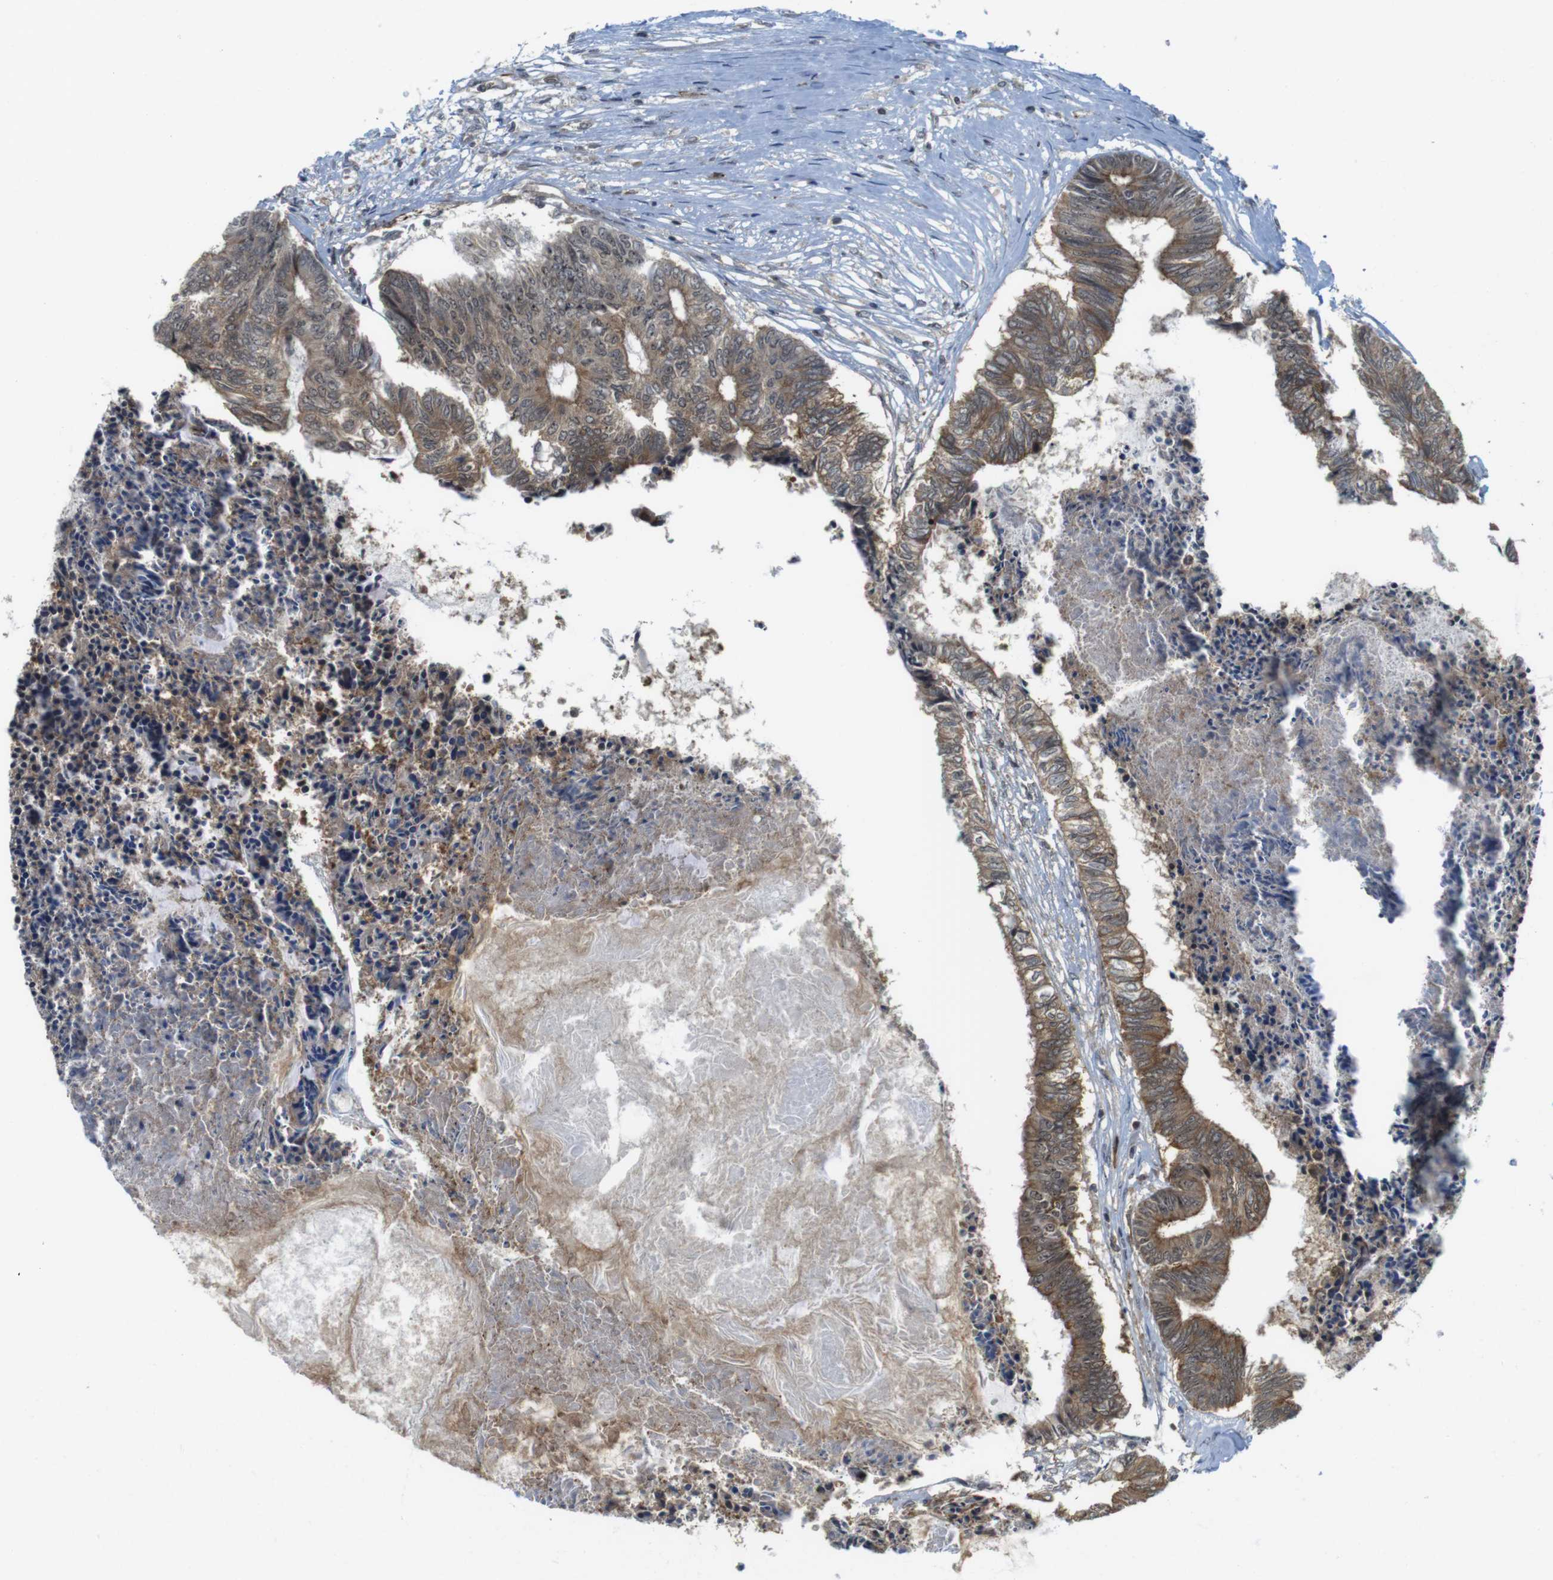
{"staining": {"intensity": "moderate", "quantity": ">75%", "location": "cytoplasmic/membranous"}, "tissue": "colorectal cancer", "cell_type": "Tumor cells", "image_type": "cancer", "snomed": [{"axis": "morphology", "description": "Adenocarcinoma, NOS"}, {"axis": "topography", "description": "Rectum"}], "caption": "A brown stain labels moderate cytoplasmic/membranous positivity of a protein in colorectal cancer tumor cells.", "gene": "CC2D1A", "patient": {"sex": "male", "age": 63}}